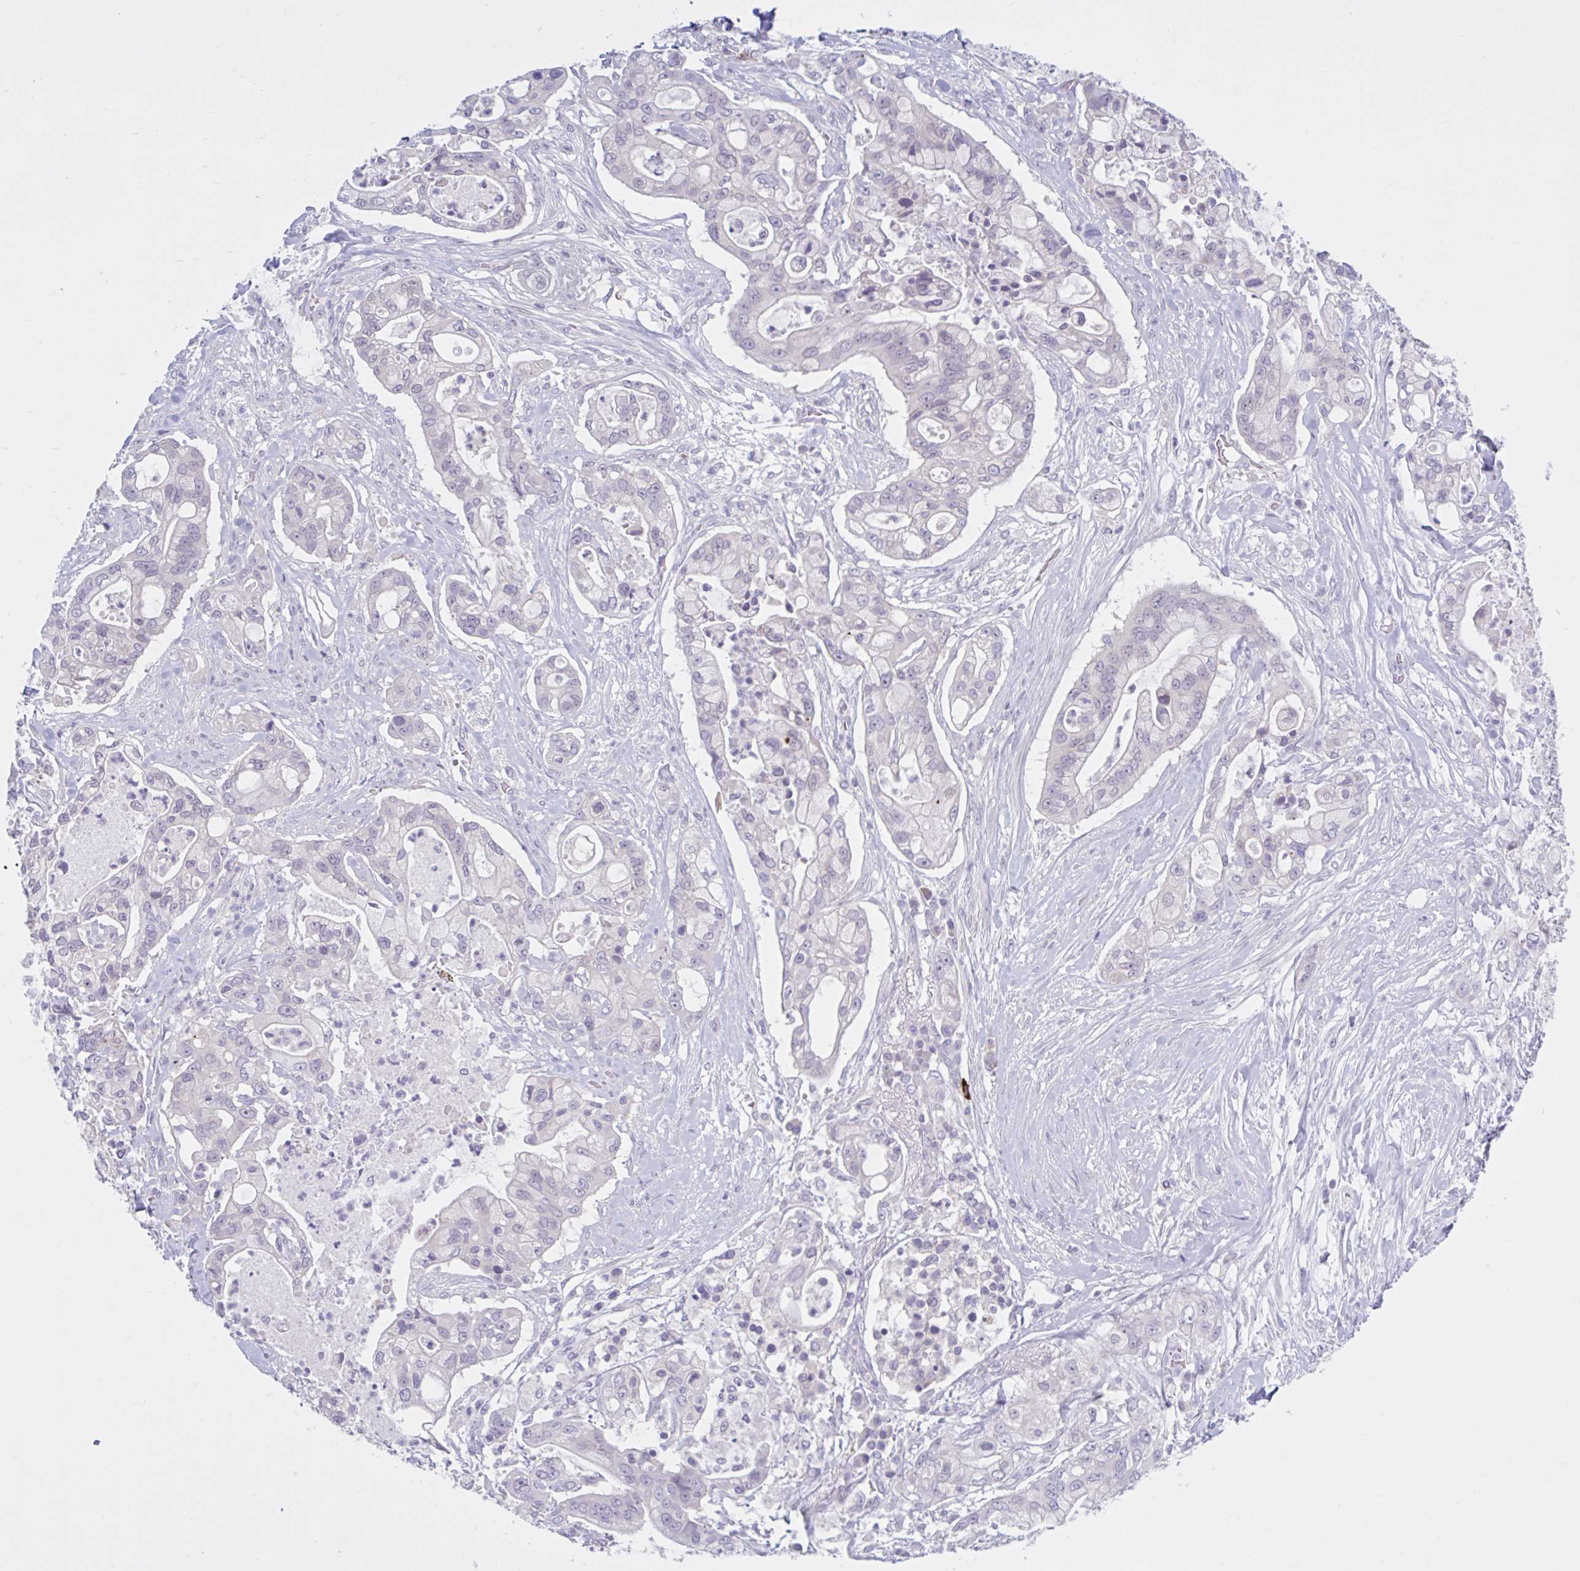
{"staining": {"intensity": "negative", "quantity": "none", "location": "none"}, "tissue": "pancreatic cancer", "cell_type": "Tumor cells", "image_type": "cancer", "snomed": [{"axis": "morphology", "description": "Adenocarcinoma, NOS"}, {"axis": "topography", "description": "Pancreas"}], "caption": "Tumor cells show no significant protein positivity in pancreatic cancer (adenocarcinoma).", "gene": "FAM153A", "patient": {"sex": "female", "age": 69}}